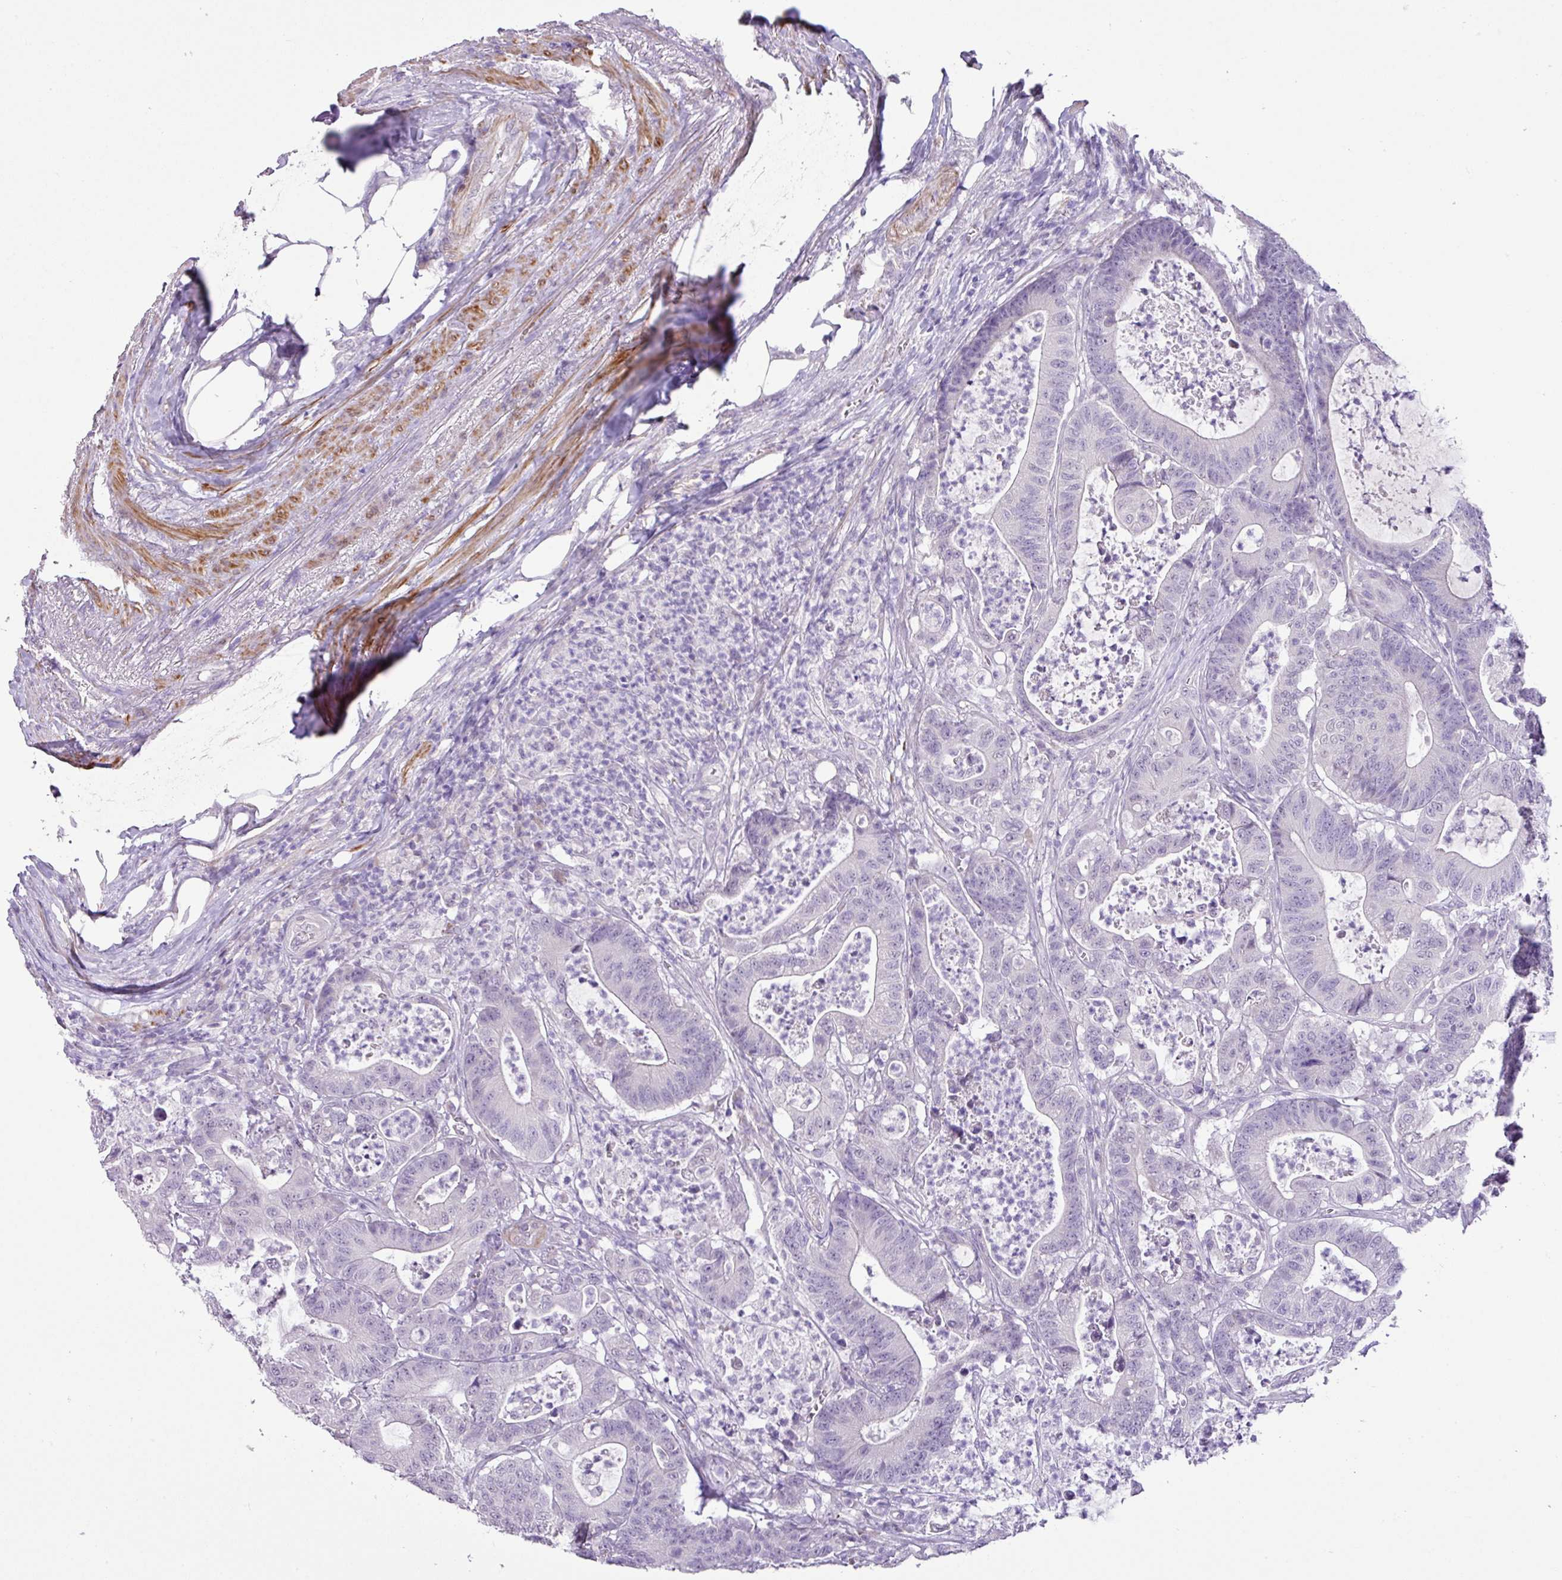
{"staining": {"intensity": "negative", "quantity": "none", "location": "none"}, "tissue": "colorectal cancer", "cell_type": "Tumor cells", "image_type": "cancer", "snomed": [{"axis": "morphology", "description": "Adenocarcinoma, NOS"}, {"axis": "topography", "description": "Colon"}], "caption": "IHC image of colorectal cancer (adenocarcinoma) stained for a protein (brown), which shows no expression in tumor cells. (Immunohistochemistry (ihc), brightfield microscopy, high magnification).", "gene": "DIP2A", "patient": {"sex": "female", "age": 84}}